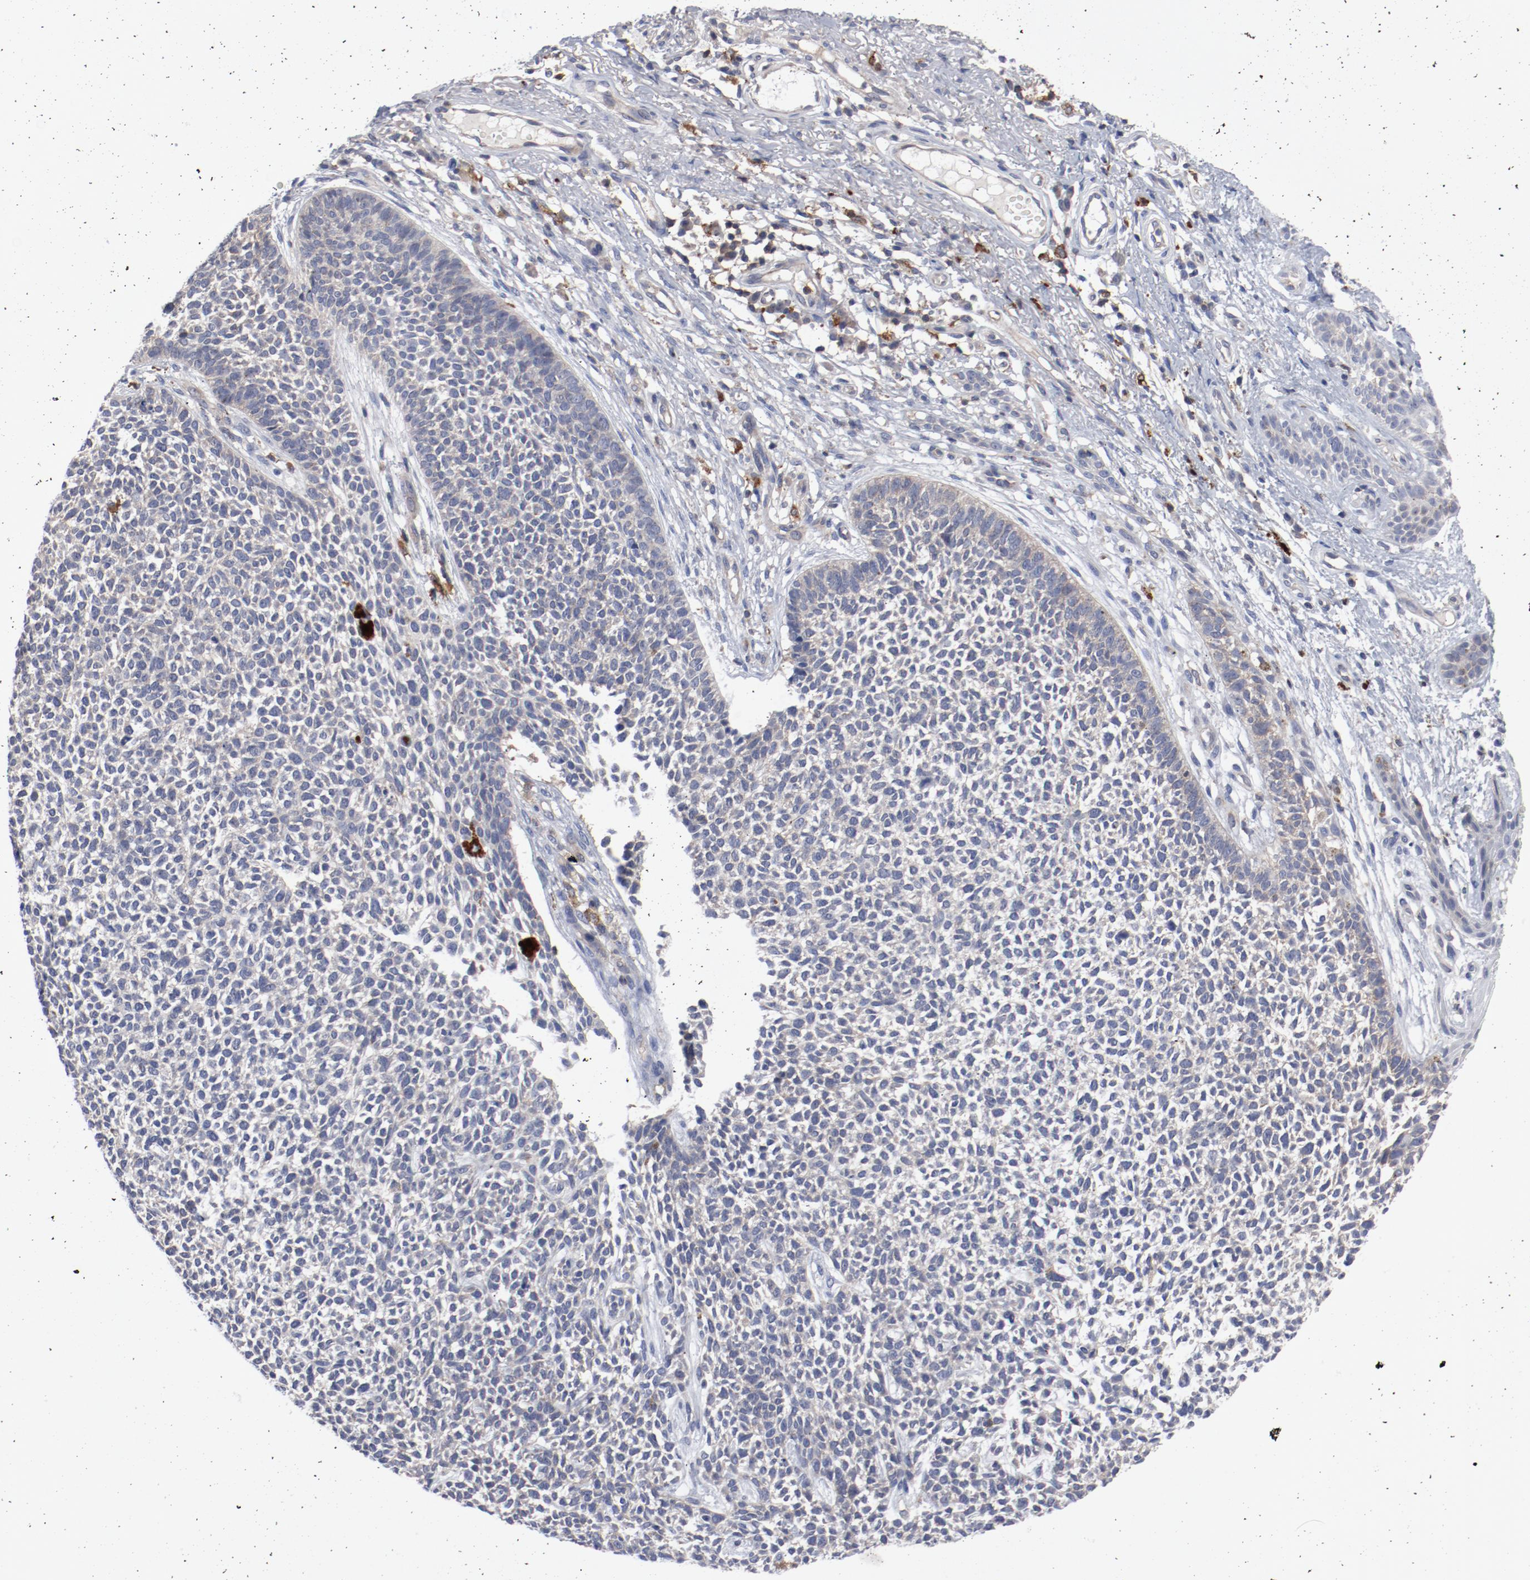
{"staining": {"intensity": "negative", "quantity": "none", "location": "none"}, "tissue": "skin cancer", "cell_type": "Tumor cells", "image_type": "cancer", "snomed": [{"axis": "morphology", "description": "Basal cell carcinoma"}, {"axis": "topography", "description": "Skin"}], "caption": "IHC micrograph of human skin basal cell carcinoma stained for a protein (brown), which demonstrates no expression in tumor cells.", "gene": "CBL", "patient": {"sex": "female", "age": 84}}